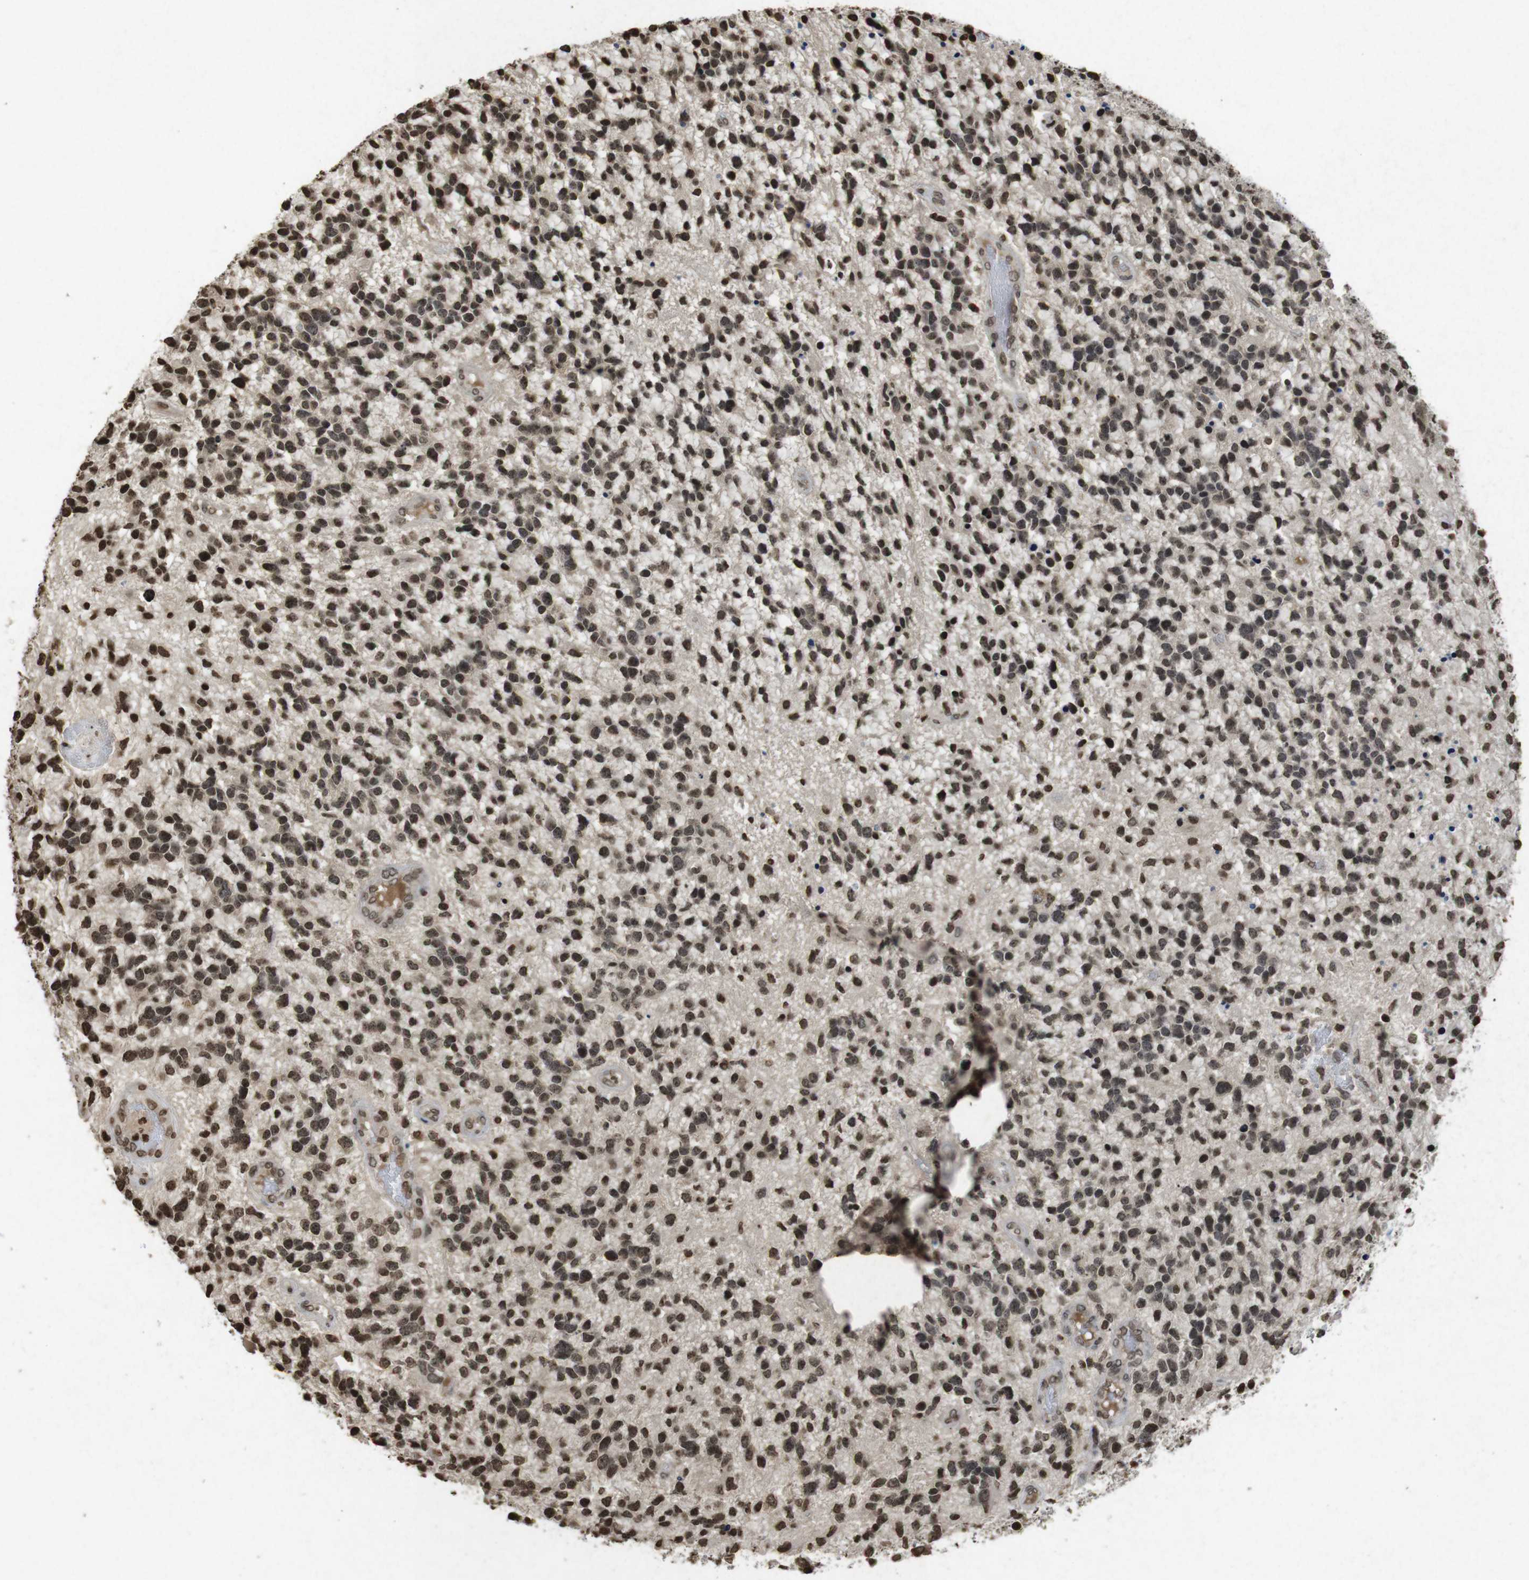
{"staining": {"intensity": "strong", "quantity": ">75%", "location": "nuclear"}, "tissue": "glioma", "cell_type": "Tumor cells", "image_type": "cancer", "snomed": [{"axis": "morphology", "description": "Glioma, malignant, High grade"}, {"axis": "topography", "description": "Brain"}], "caption": "Immunohistochemistry (IHC) (DAB (3,3'-diaminobenzidine)) staining of human malignant glioma (high-grade) exhibits strong nuclear protein expression in about >75% of tumor cells. (IHC, brightfield microscopy, high magnification).", "gene": "FOXA3", "patient": {"sex": "female", "age": 58}}